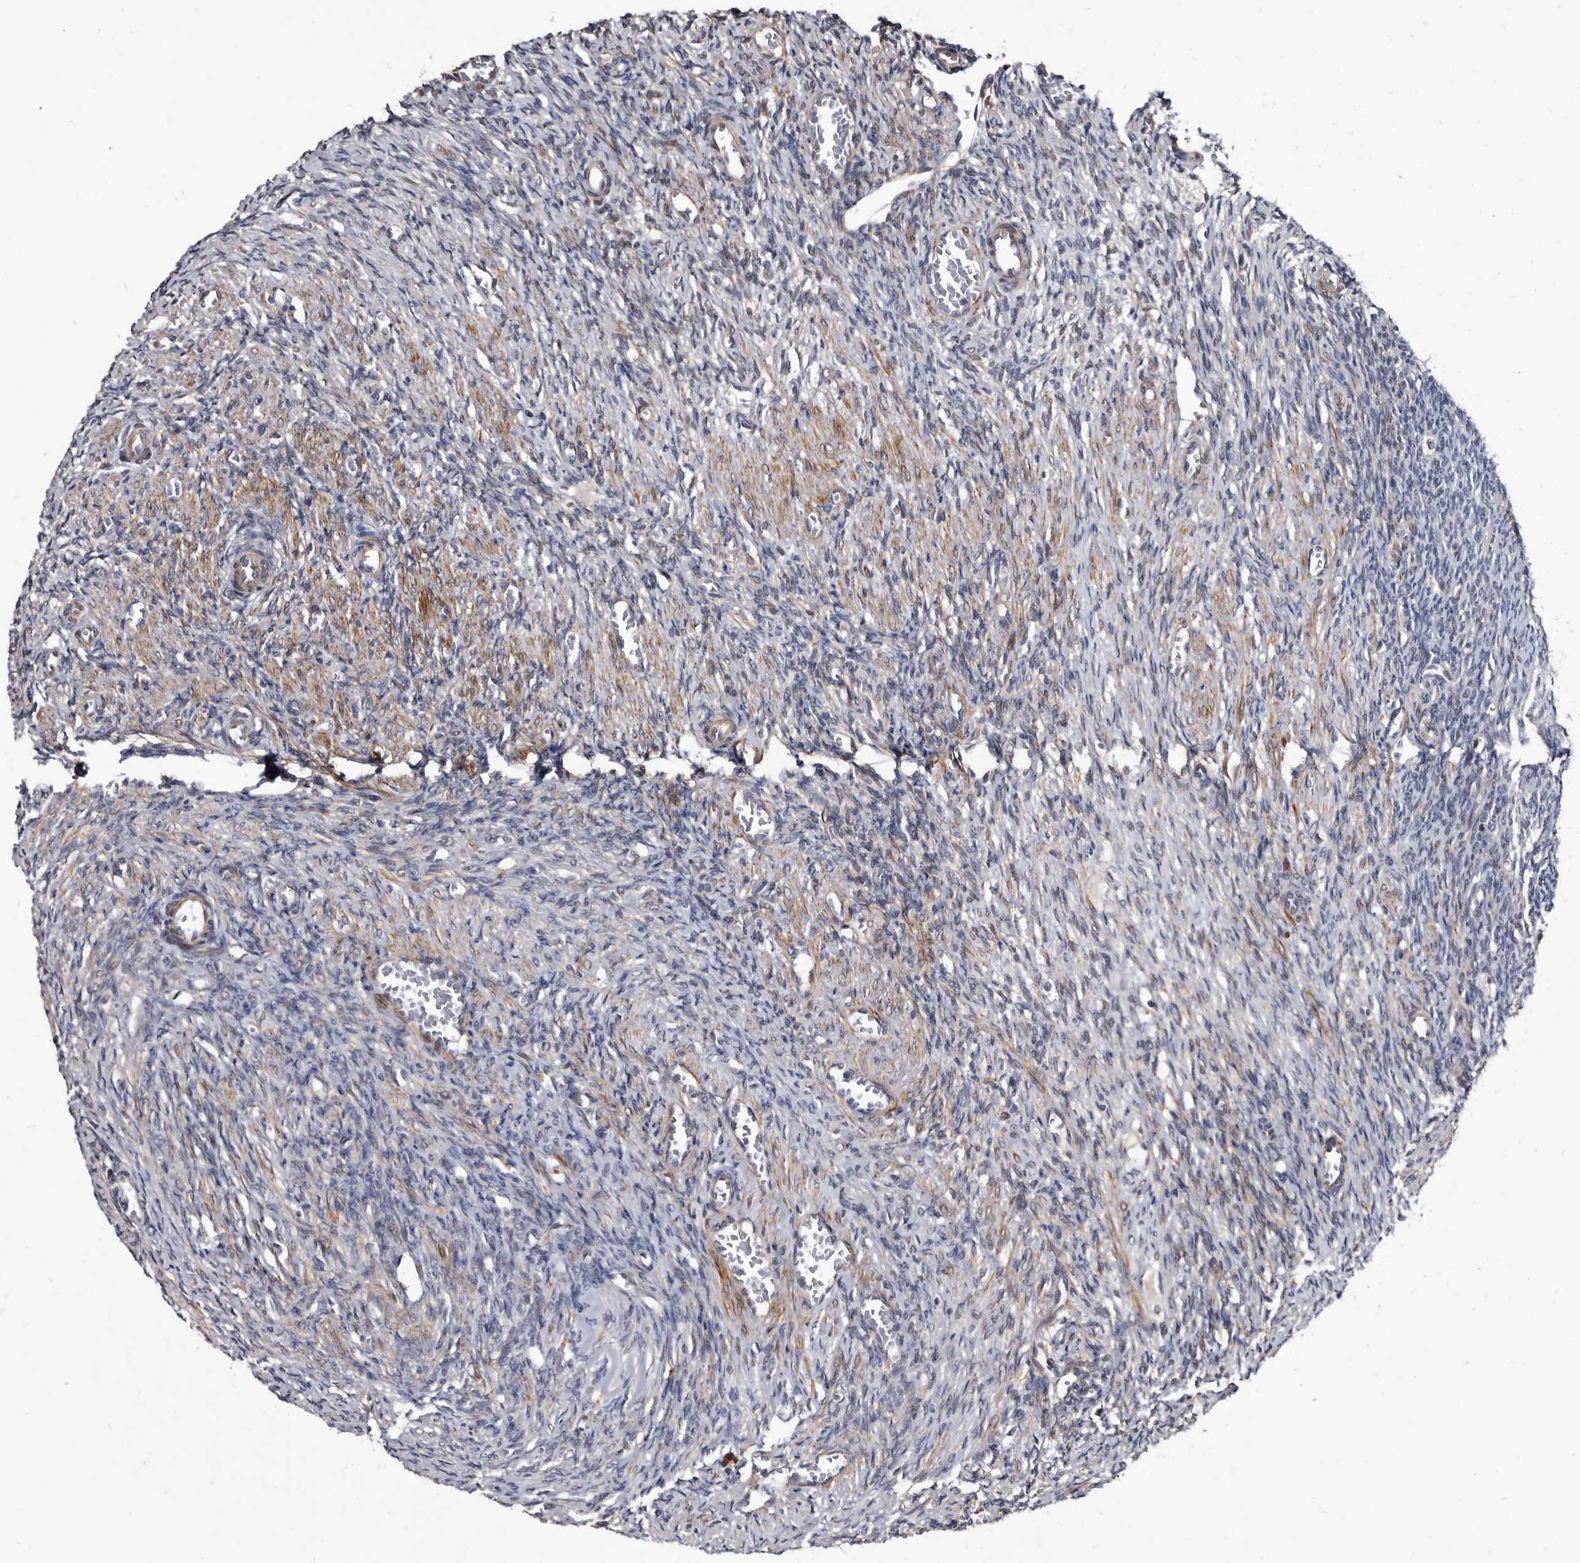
{"staining": {"intensity": "moderate", "quantity": "25%-75%", "location": "cytoplasmic/membranous"}, "tissue": "ovary", "cell_type": "Ovarian stroma cells", "image_type": "normal", "snomed": [{"axis": "morphology", "description": "Normal tissue, NOS"}, {"axis": "topography", "description": "Ovary"}], "caption": "Immunohistochemical staining of normal human ovary displays medium levels of moderate cytoplasmic/membranous positivity in approximately 25%-75% of ovarian stroma cells. (Brightfield microscopy of DAB IHC at high magnification).", "gene": "PROM1", "patient": {"sex": "female", "age": 27}}